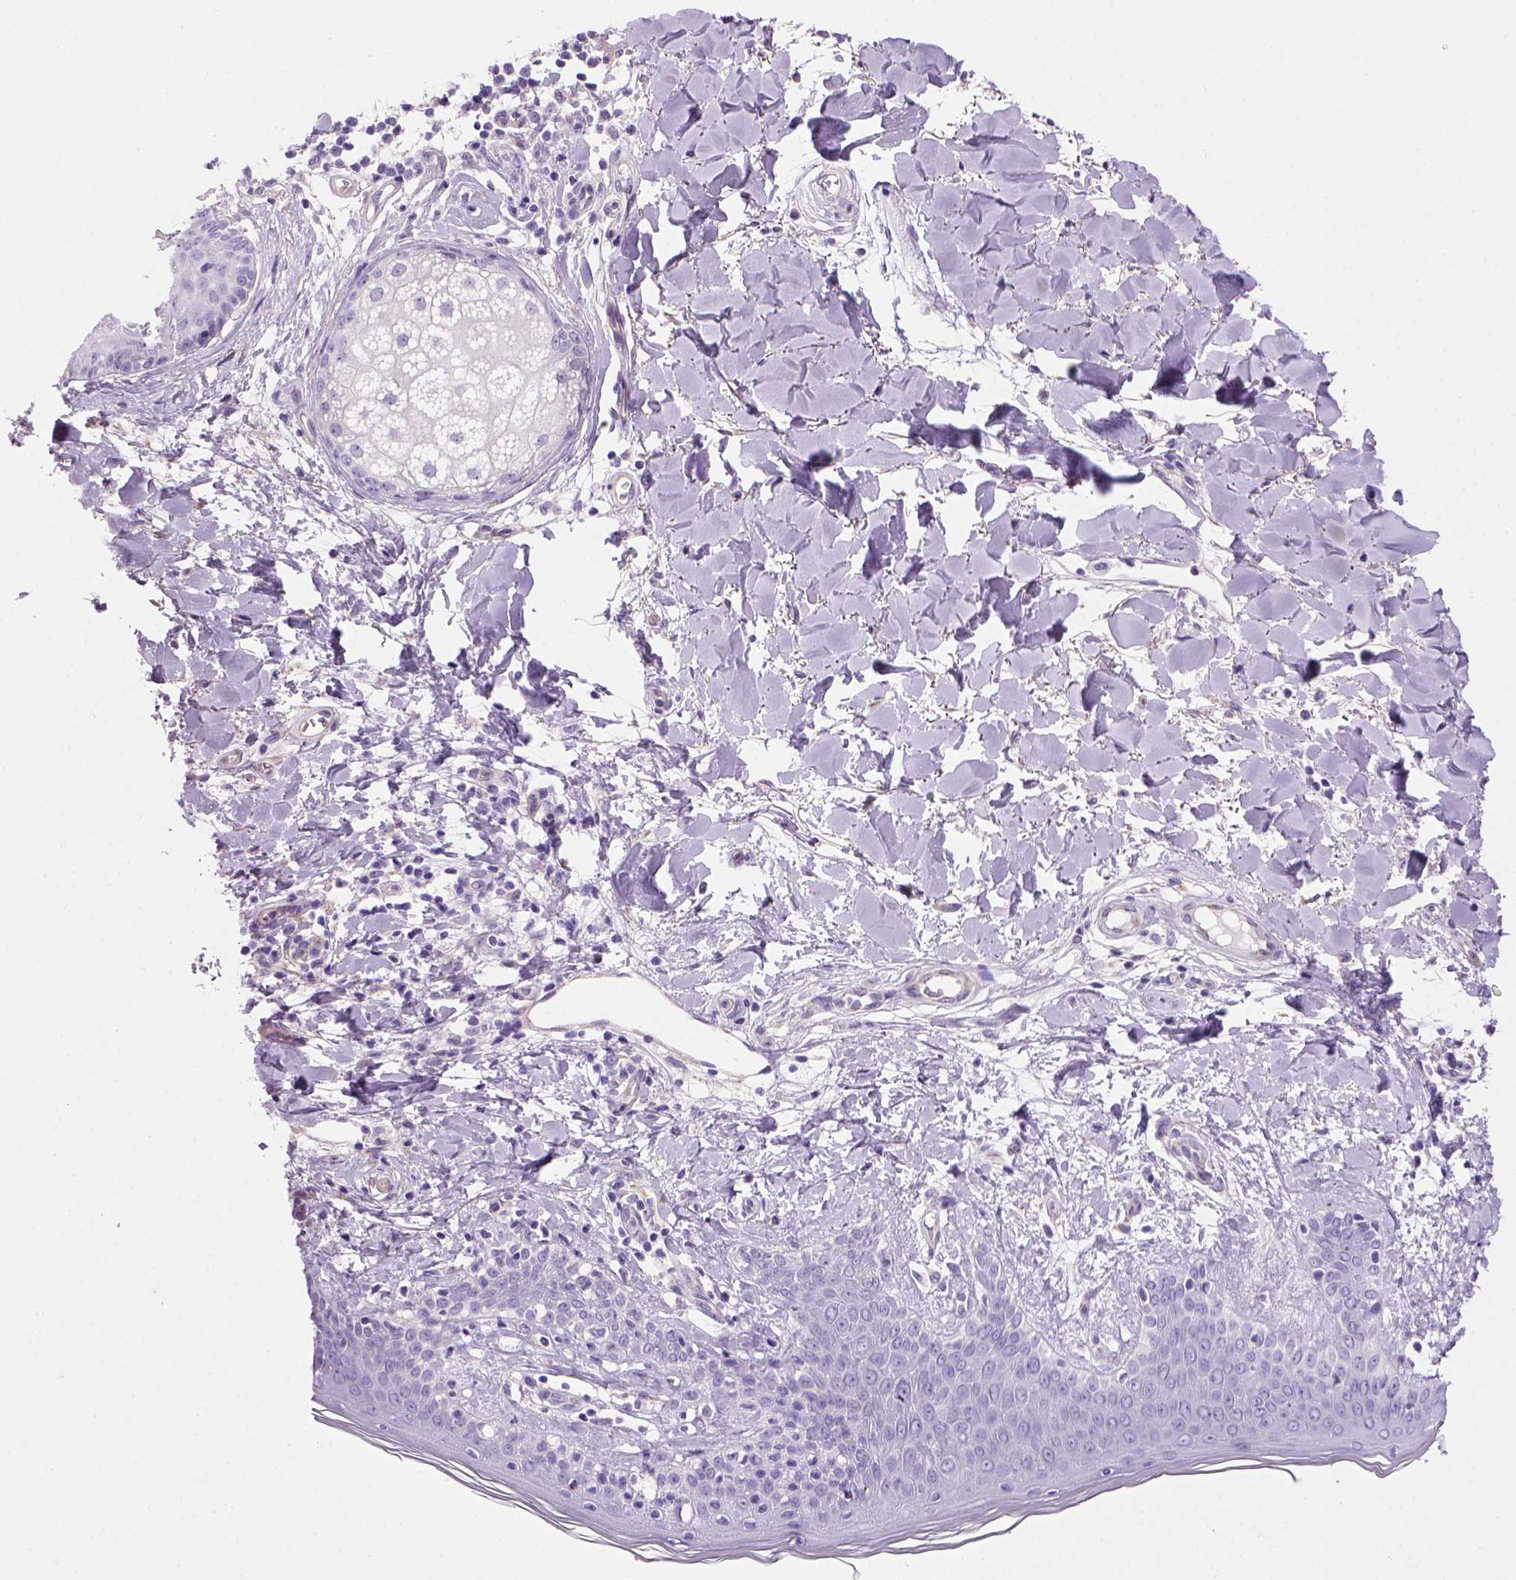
{"staining": {"intensity": "negative", "quantity": "none", "location": "none"}, "tissue": "skin", "cell_type": "Fibroblasts", "image_type": "normal", "snomed": [{"axis": "morphology", "description": "Normal tissue, NOS"}, {"axis": "topography", "description": "Skin"}], "caption": "There is no significant positivity in fibroblasts of skin.", "gene": "ARHGEF33", "patient": {"sex": "female", "age": 34}}